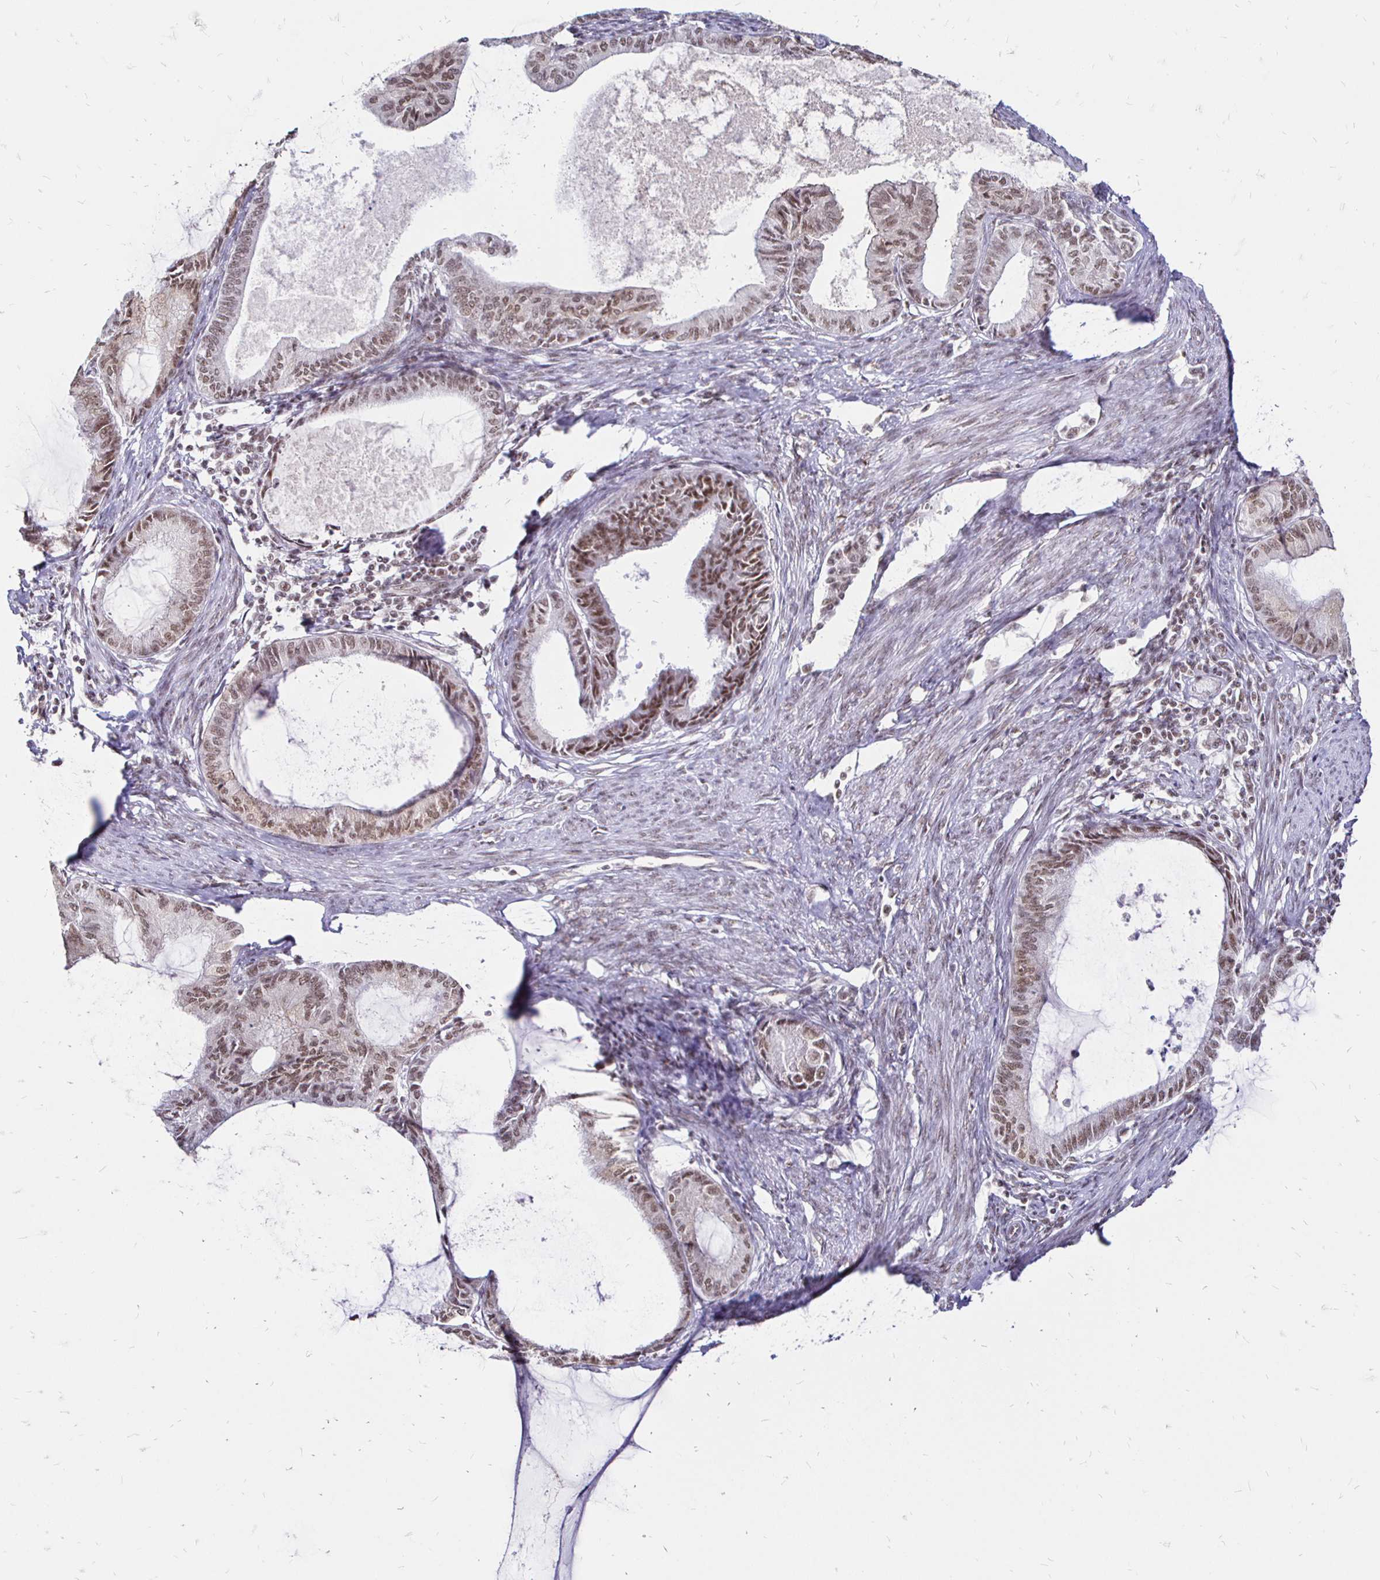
{"staining": {"intensity": "moderate", "quantity": ">75%", "location": "nuclear"}, "tissue": "endometrial cancer", "cell_type": "Tumor cells", "image_type": "cancer", "snomed": [{"axis": "morphology", "description": "Adenocarcinoma, NOS"}, {"axis": "topography", "description": "Endometrium"}], "caption": "Endometrial cancer stained for a protein exhibits moderate nuclear positivity in tumor cells.", "gene": "SIN3A", "patient": {"sex": "female", "age": 86}}